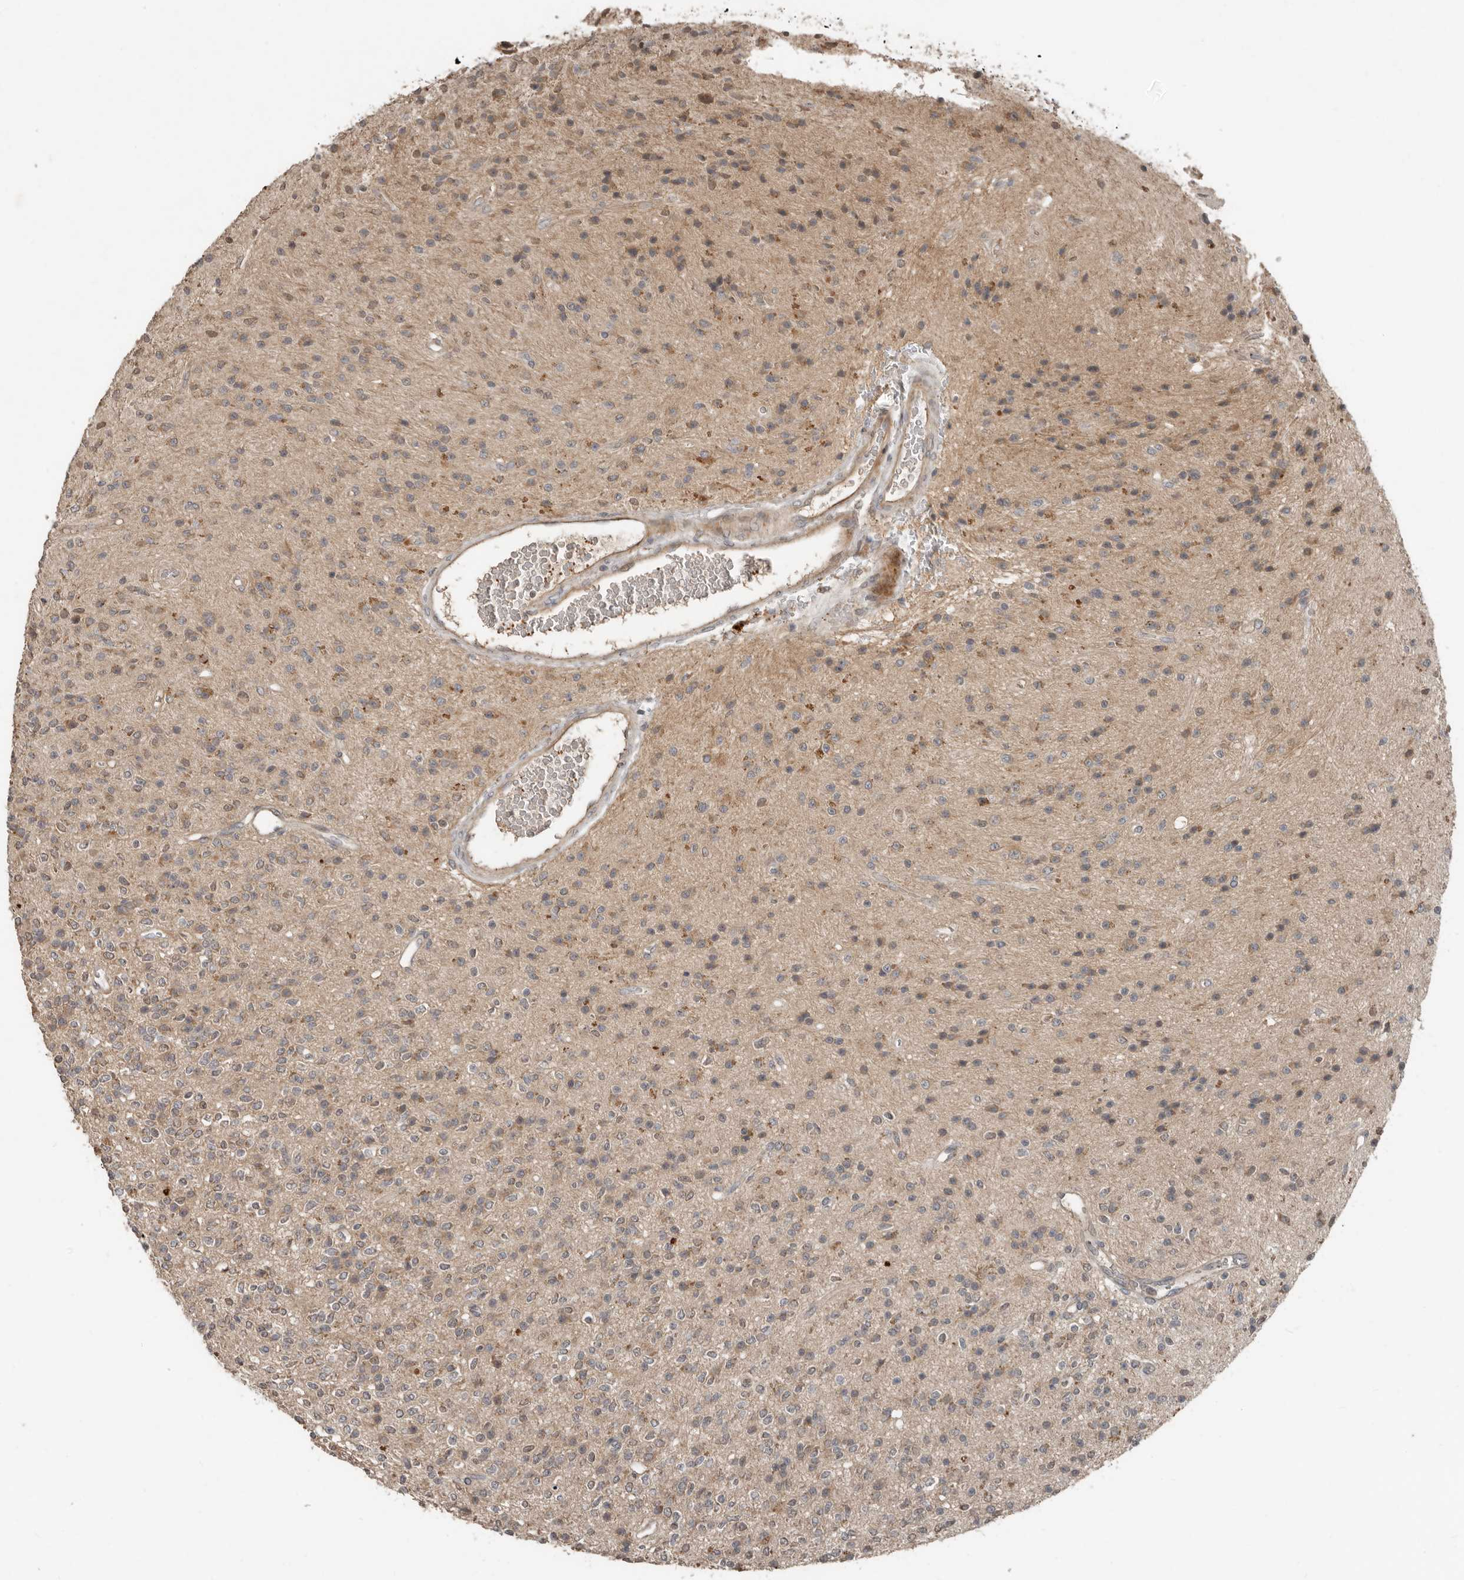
{"staining": {"intensity": "weak", "quantity": ">75%", "location": "cytoplasmic/membranous"}, "tissue": "glioma", "cell_type": "Tumor cells", "image_type": "cancer", "snomed": [{"axis": "morphology", "description": "Glioma, malignant, High grade"}, {"axis": "topography", "description": "Brain"}], "caption": "Tumor cells display weak cytoplasmic/membranous expression in about >75% of cells in glioma.", "gene": "SLC6A7", "patient": {"sex": "male", "age": 34}}